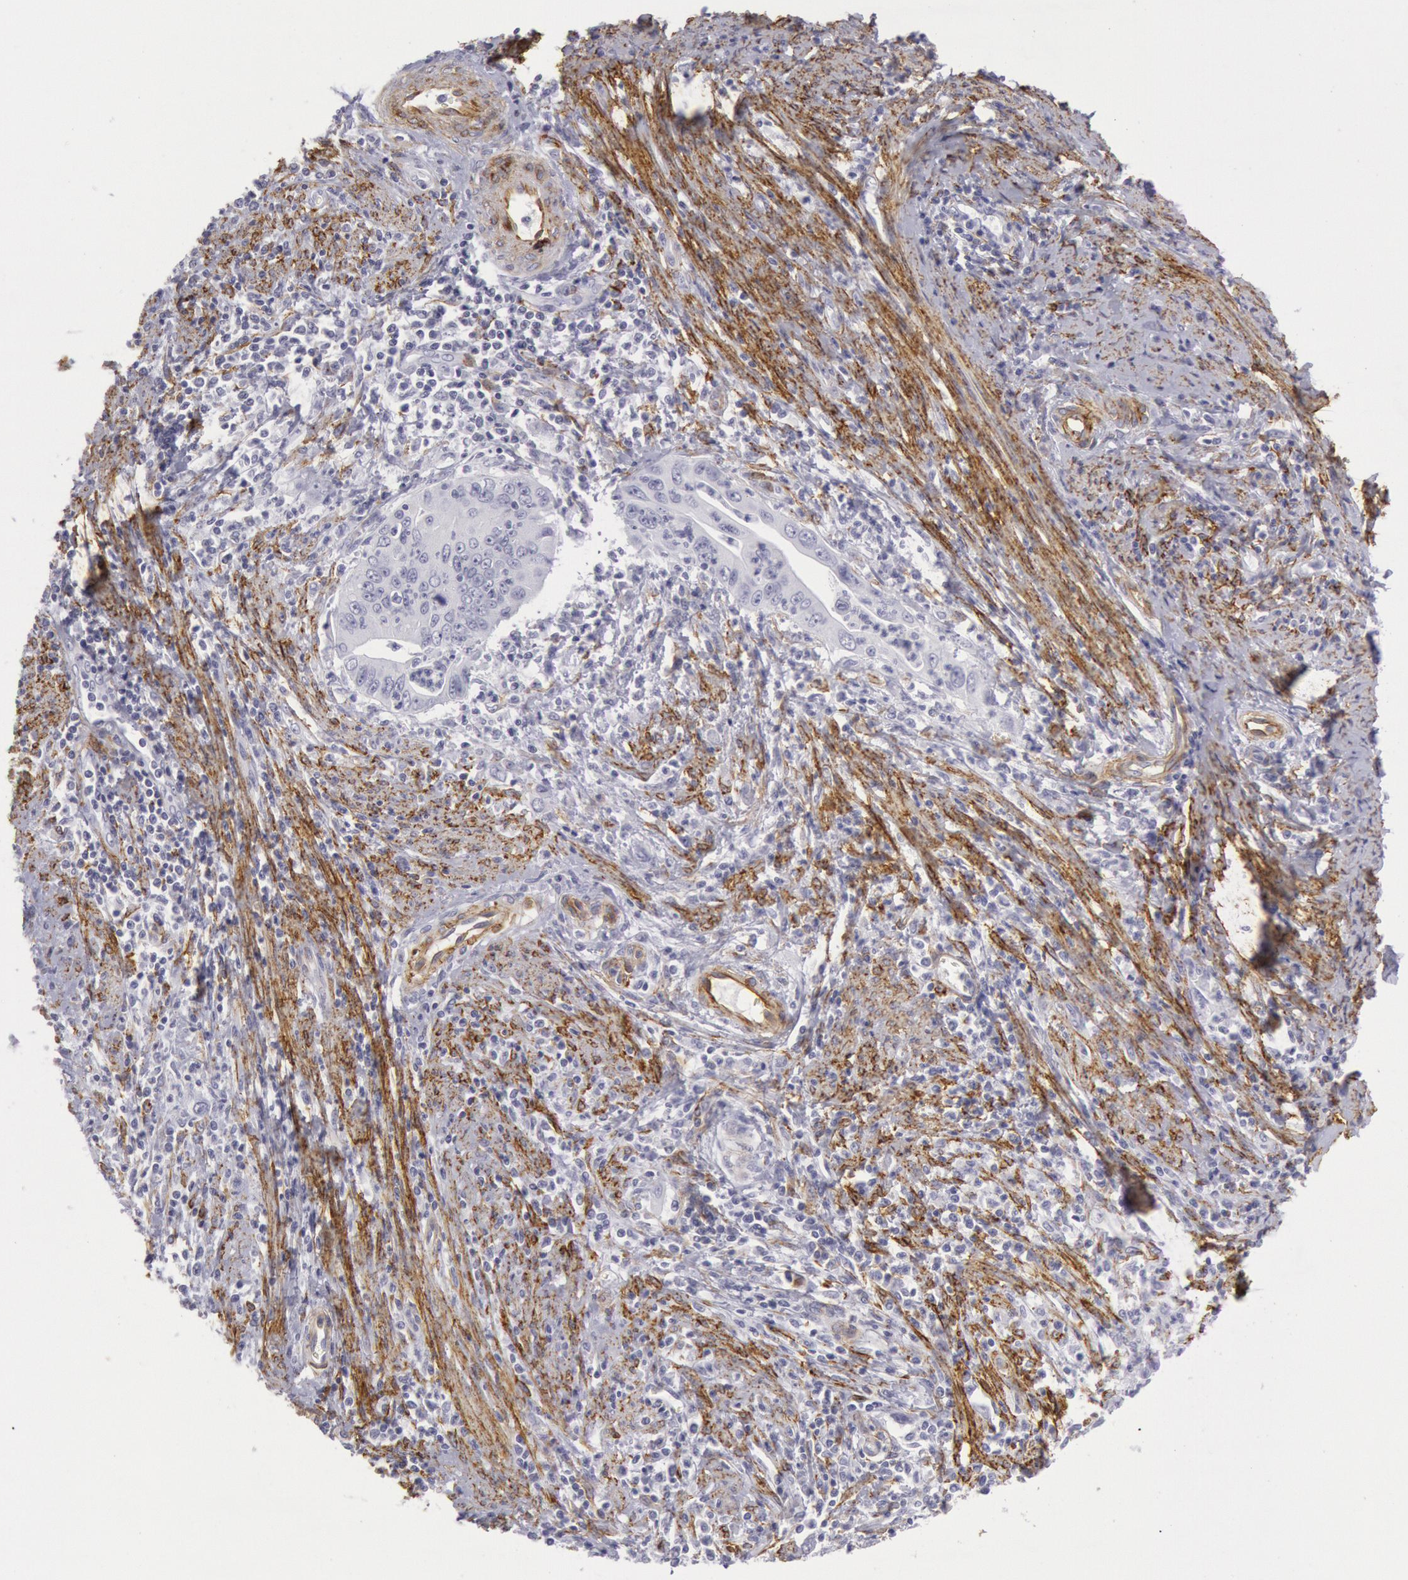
{"staining": {"intensity": "negative", "quantity": "none", "location": "none"}, "tissue": "cervical cancer", "cell_type": "Tumor cells", "image_type": "cancer", "snomed": [{"axis": "morphology", "description": "Normal tissue, NOS"}, {"axis": "morphology", "description": "Adenocarcinoma, NOS"}, {"axis": "topography", "description": "Cervix"}], "caption": "There is no significant positivity in tumor cells of cervical cancer (adenocarcinoma).", "gene": "CDH13", "patient": {"sex": "female", "age": 34}}